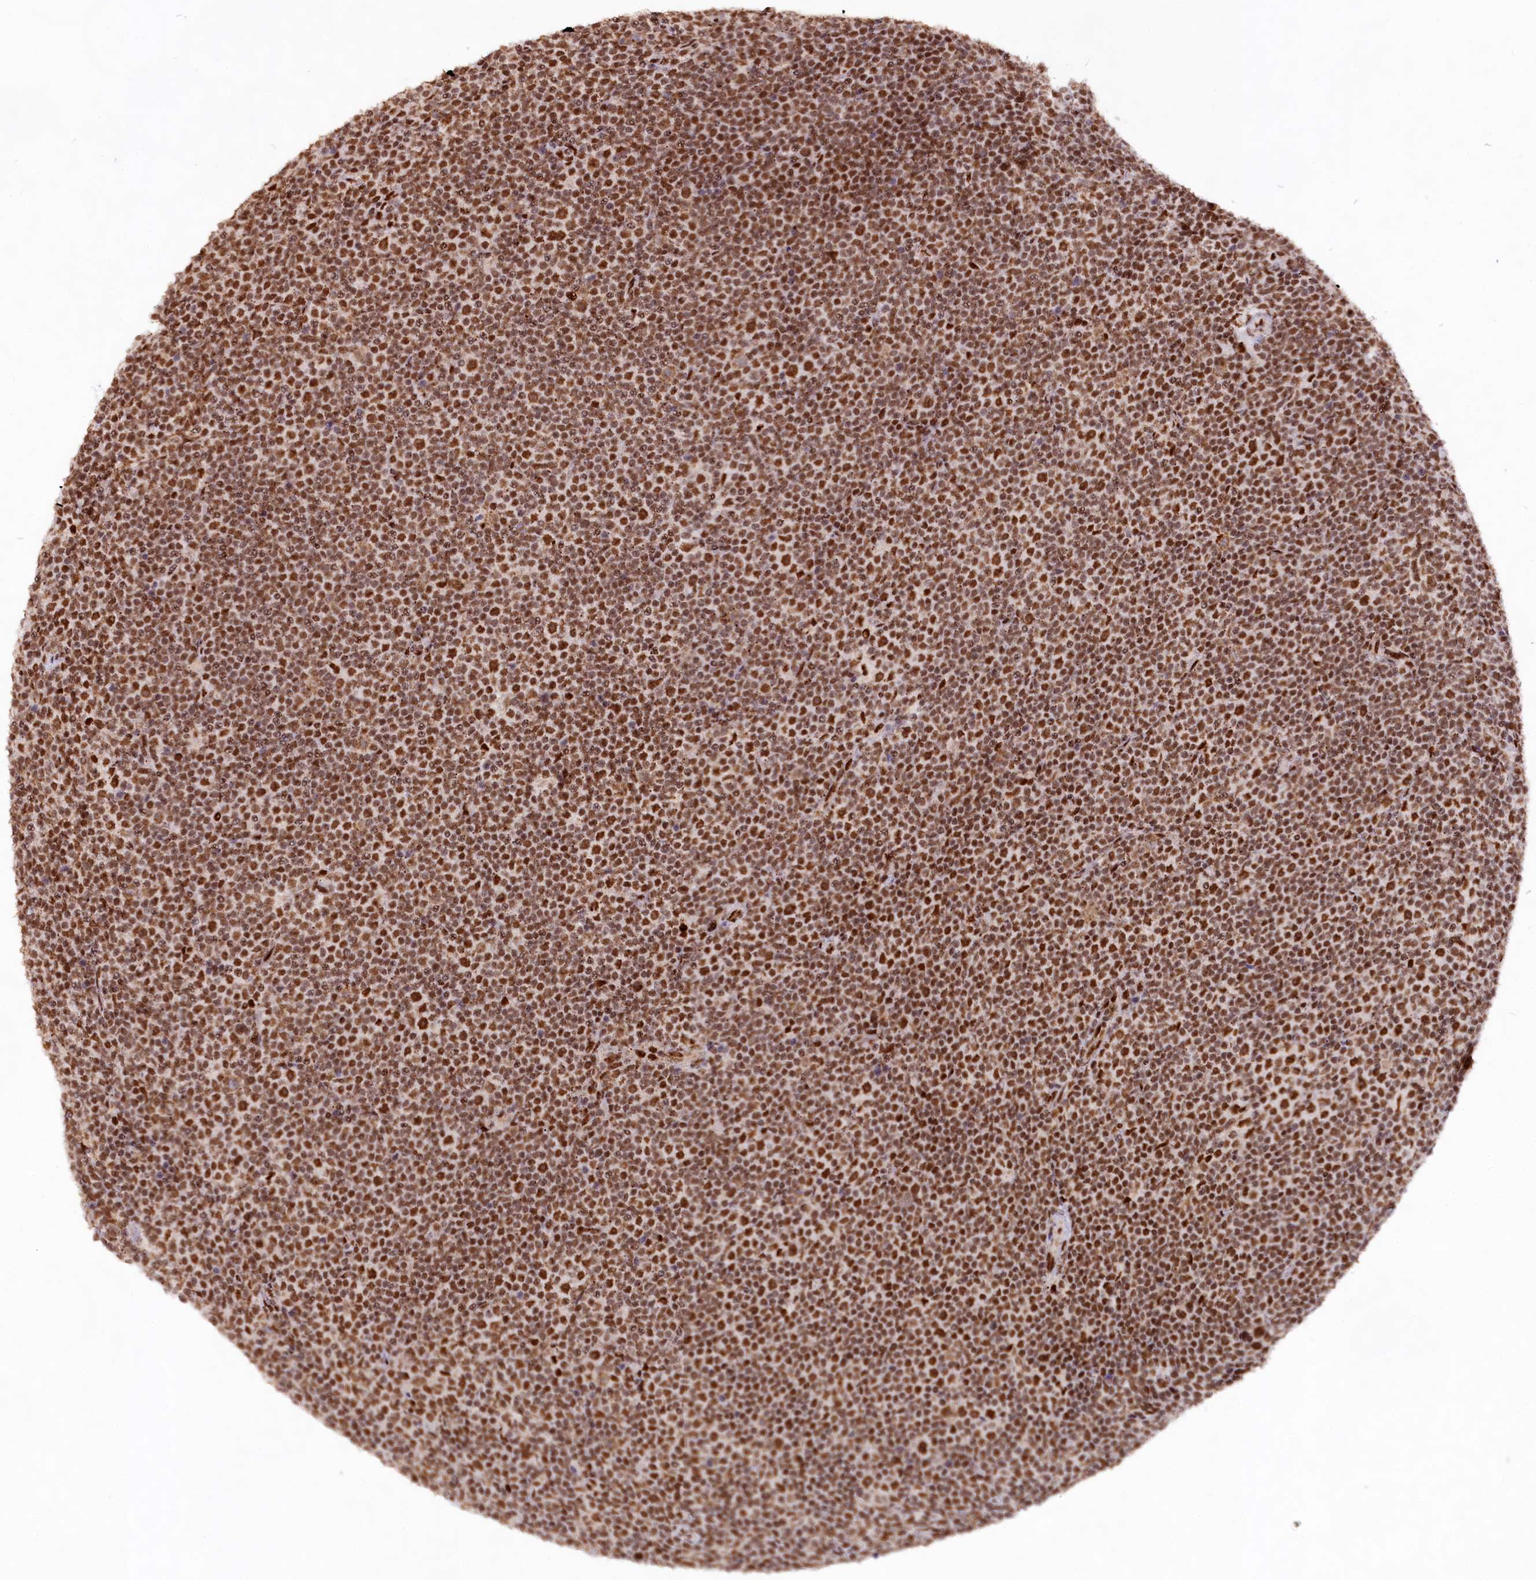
{"staining": {"intensity": "strong", "quantity": ">75%", "location": "nuclear"}, "tissue": "lymphoma", "cell_type": "Tumor cells", "image_type": "cancer", "snomed": [{"axis": "morphology", "description": "Malignant lymphoma, non-Hodgkin's type, Low grade"}, {"axis": "topography", "description": "Lymph node"}], "caption": "A photomicrograph of low-grade malignant lymphoma, non-Hodgkin's type stained for a protein displays strong nuclear brown staining in tumor cells.", "gene": "HIRA", "patient": {"sex": "female", "age": 67}}